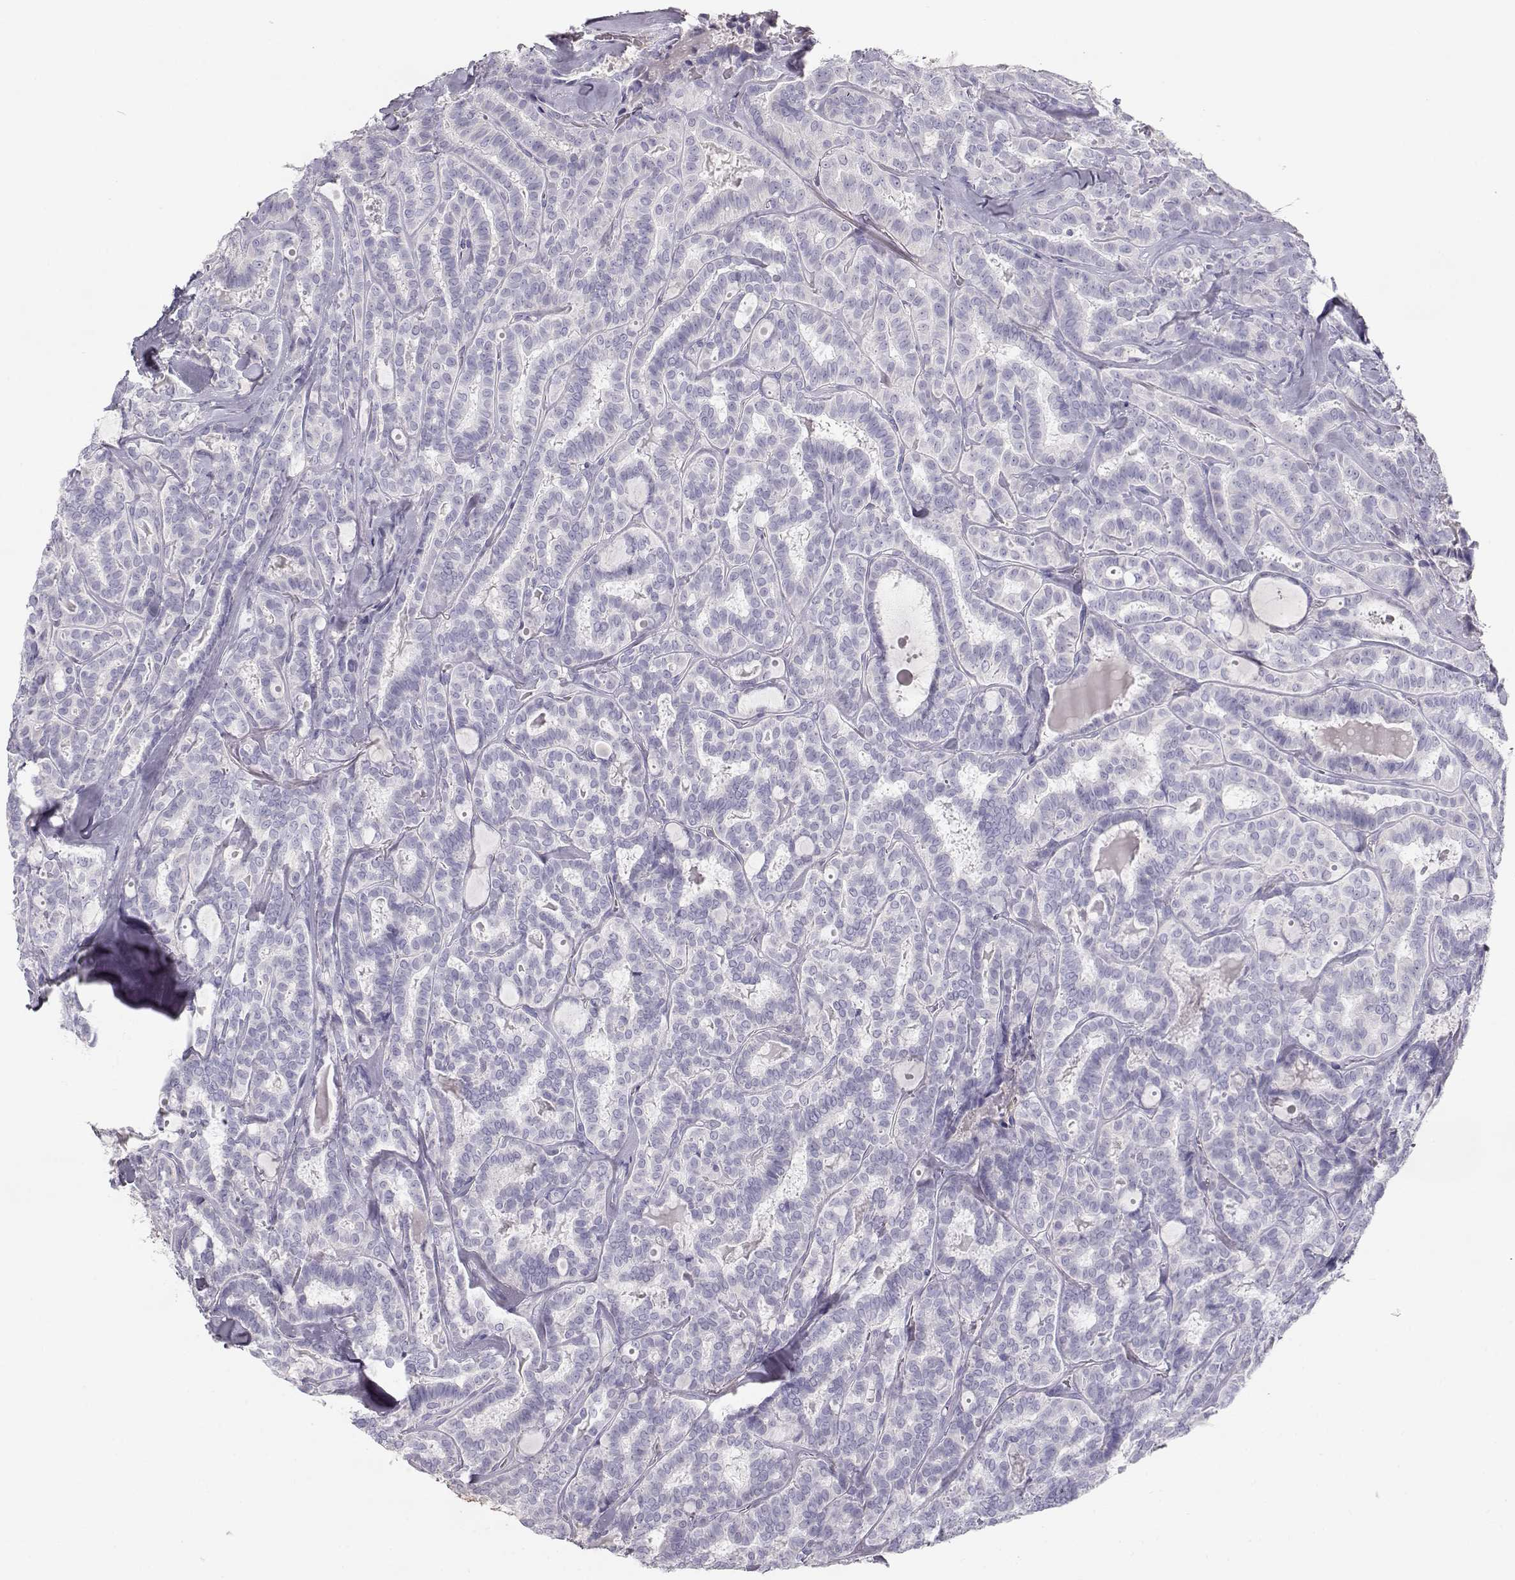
{"staining": {"intensity": "negative", "quantity": "none", "location": "none"}, "tissue": "thyroid cancer", "cell_type": "Tumor cells", "image_type": "cancer", "snomed": [{"axis": "morphology", "description": "Papillary adenocarcinoma, NOS"}, {"axis": "topography", "description": "Thyroid gland"}], "caption": "Immunohistochemical staining of human thyroid cancer (papillary adenocarcinoma) shows no significant staining in tumor cells.", "gene": "SLCO6A1", "patient": {"sex": "female", "age": 39}}